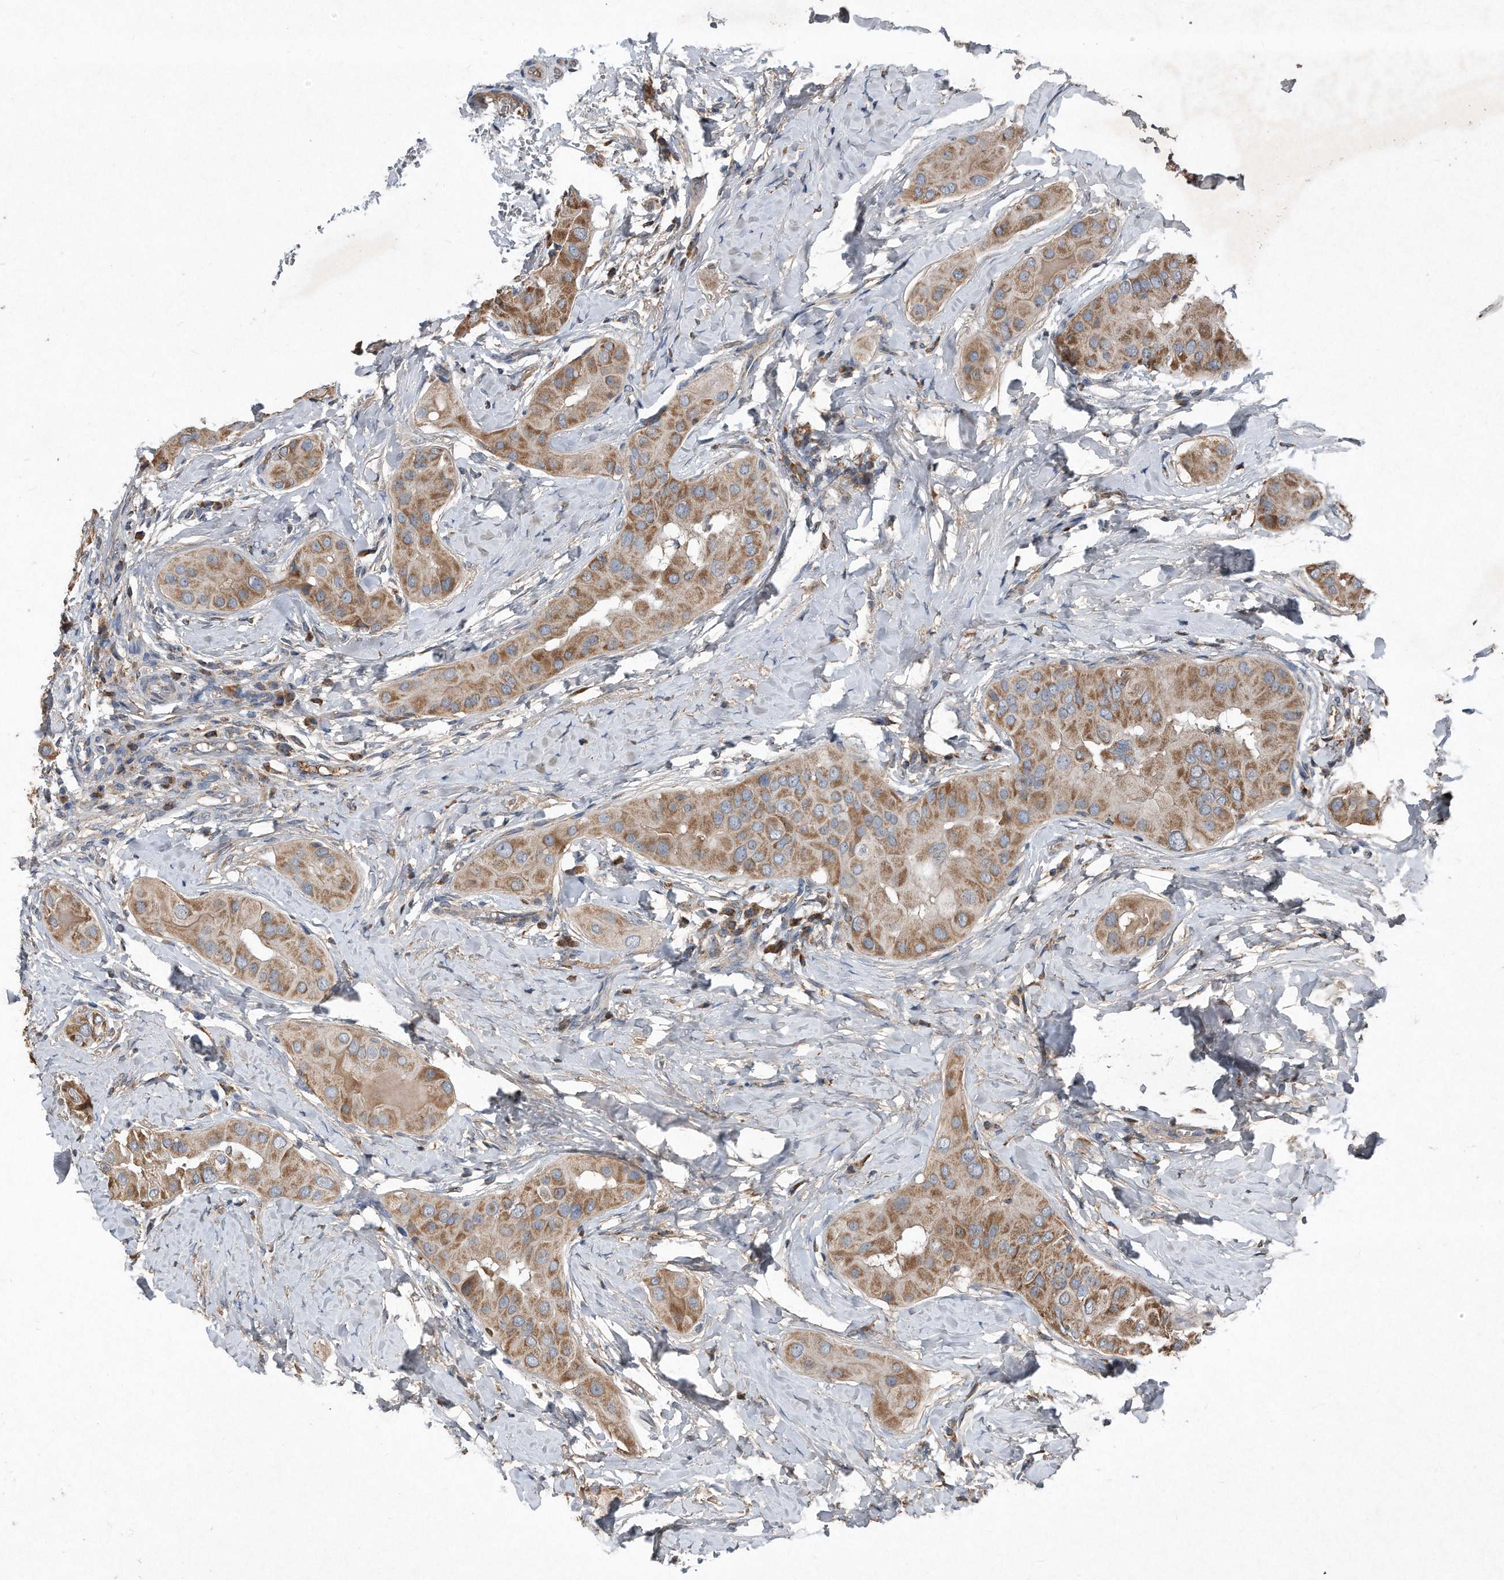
{"staining": {"intensity": "moderate", "quantity": ">75%", "location": "cytoplasmic/membranous"}, "tissue": "thyroid cancer", "cell_type": "Tumor cells", "image_type": "cancer", "snomed": [{"axis": "morphology", "description": "Papillary adenocarcinoma, NOS"}, {"axis": "topography", "description": "Thyroid gland"}], "caption": "Immunohistochemistry (IHC) (DAB) staining of thyroid papillary adenocarcinoma demonstrates moderate cytoplasmic/membranous protein expression in about >75% of tumor cells.", "gene": "SDHA", "patient": {"sex": "male", "age": 33}}